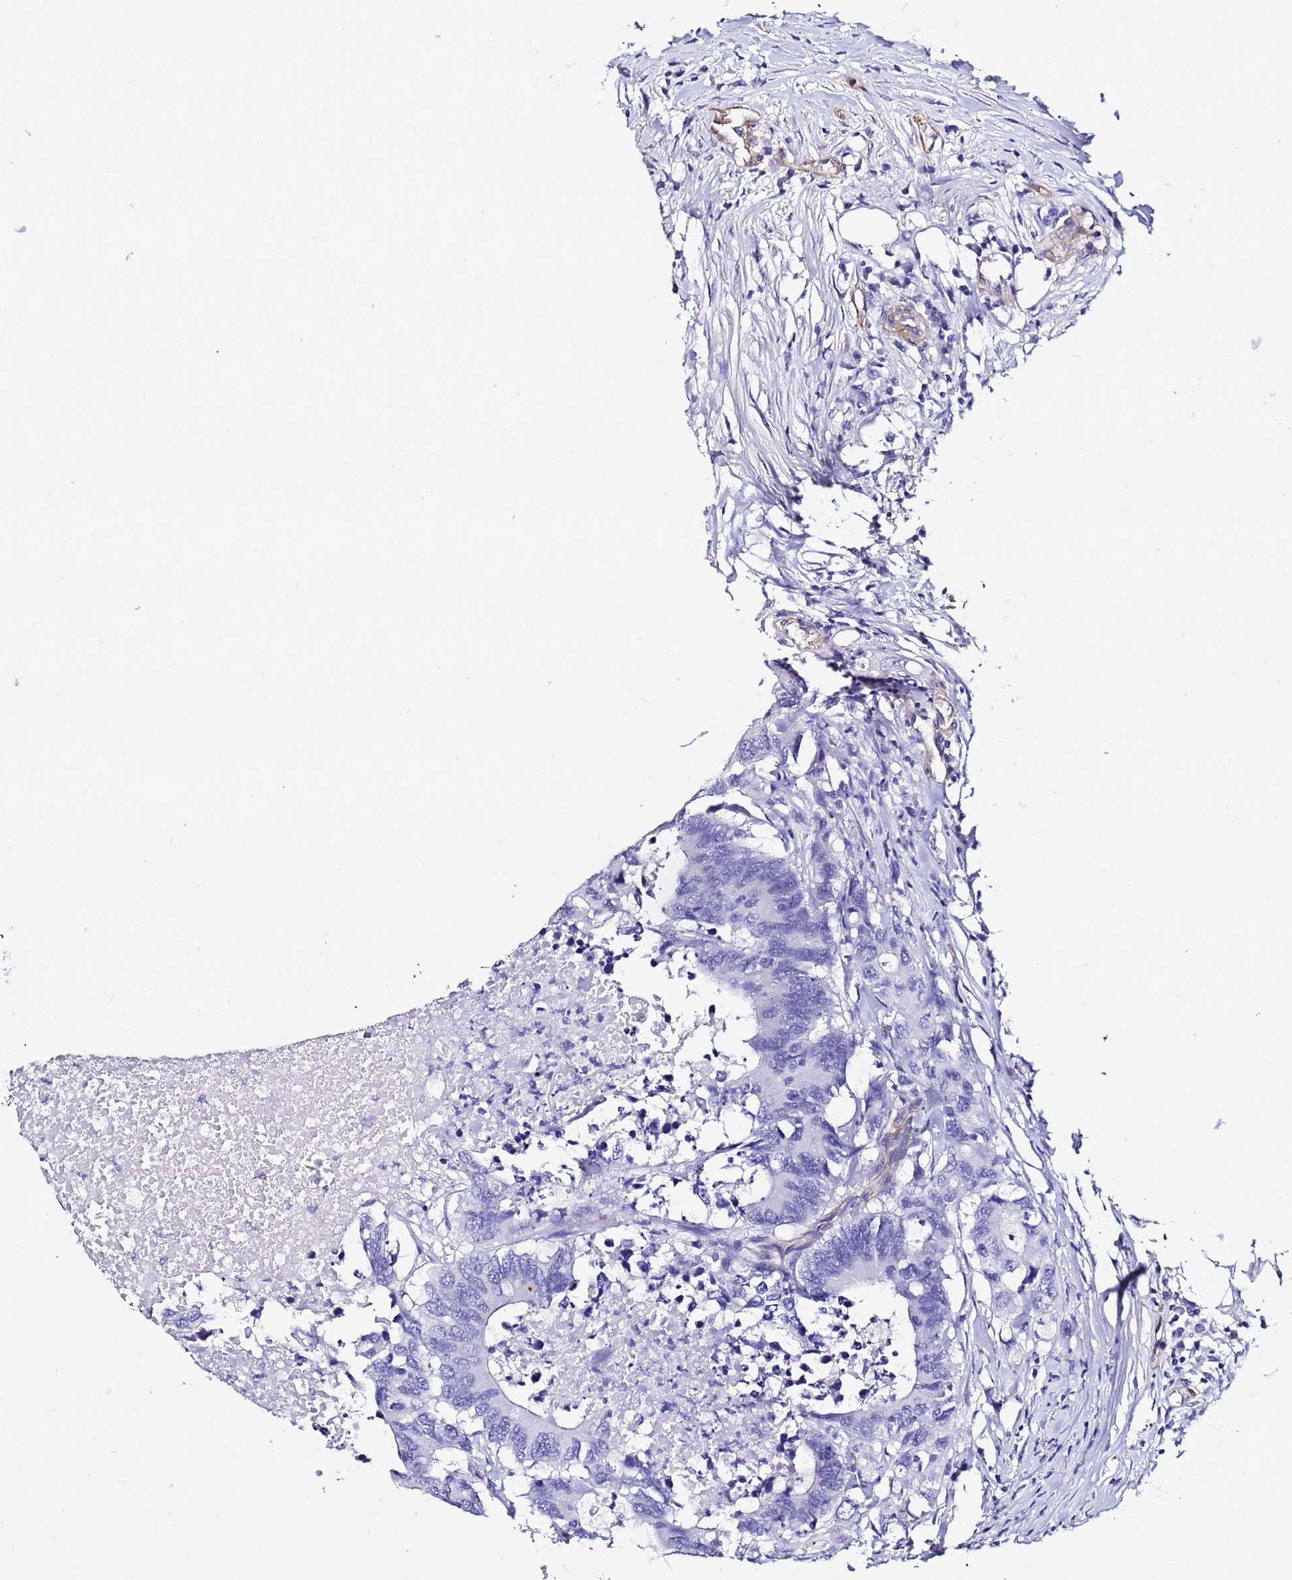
{"staining": {"intensity": "negative", "quantity": "none", "location": "none"}, "tissue": "colorectal cancer", "cell_type": "Tumor cells", "image_type": "cancer", "snomed": [{"axis": "morphology", "description": "Adenocarcinoma, NOS"}, {"axis": "topography", "description": "Colon"}], "caption": "Colorectal adenocarcinoma was stained to show a protein in brown. There is no significant positivity in tumor cells. Brightfield microscopy of immunohistochemistry (IHC) stained with DAB (3,3'-diaminobenzidine) (brown) and hematoxylin (blue), captured at high magnification.", "gene": "DEFB104A", "patient": {"sex": "male", "age": 71}}